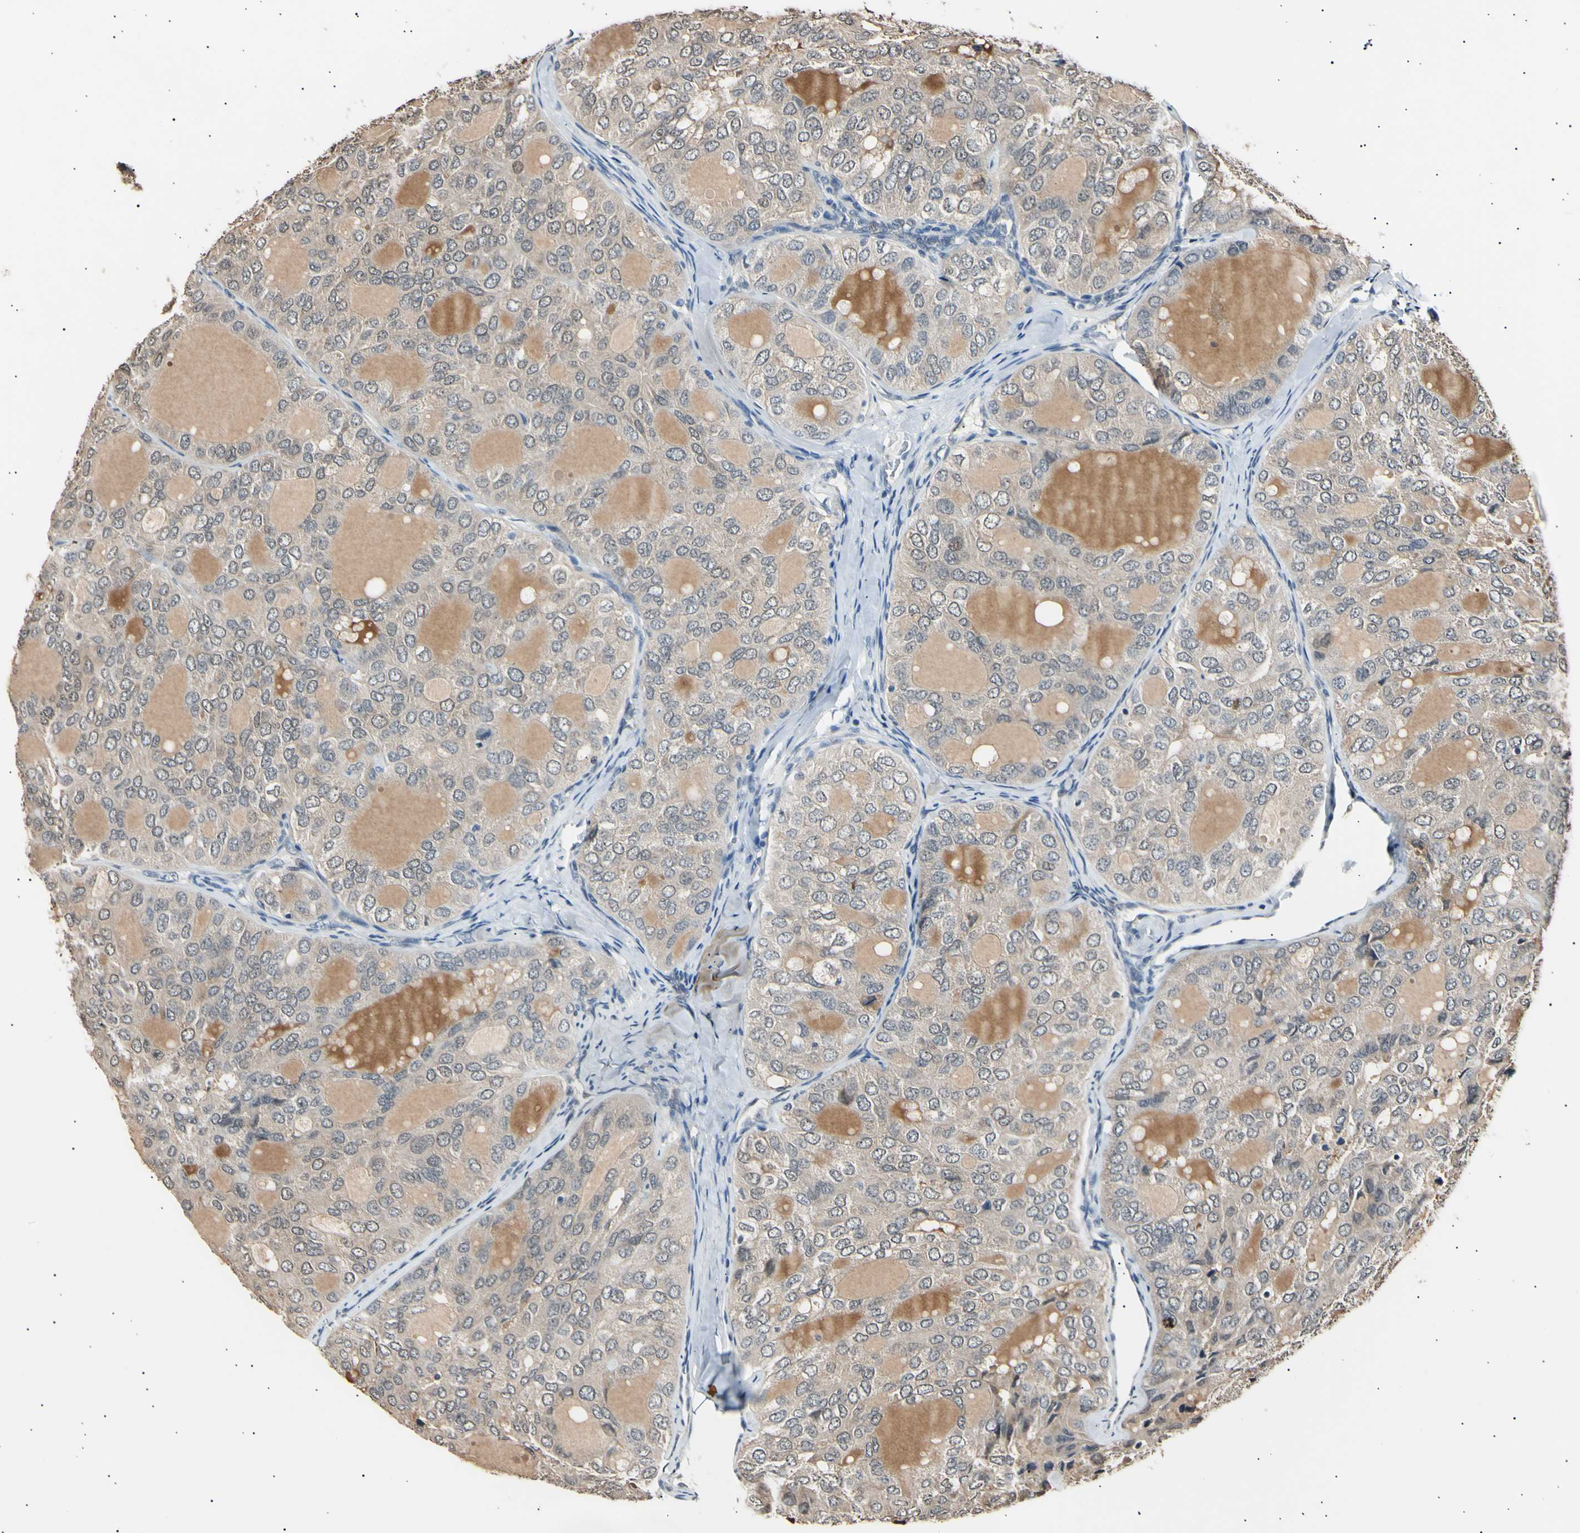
{"staining": {"intensity": "weak", "quantity": ">75%", "location": "cytoplasmic/membranous"}, "tissue": "thyroid cancer", "cell_type": "Tumor cells", "image_type": "cancer", "snomed": [{"axis": "morphology", "description": "Follicular adenoma carcinoma, NOS"}, {"axis": "topography", "description": "Thyroid gland"}], "caption": "Immunohistochemical staining of human thyroid cancer (follicular adenoma carcinoma) reveals weak cytoplasmic/membranous protein positivity in about >75% of tumor cells.", "gene": "AK1", "patient": {"sex": "male", "age": 75}}